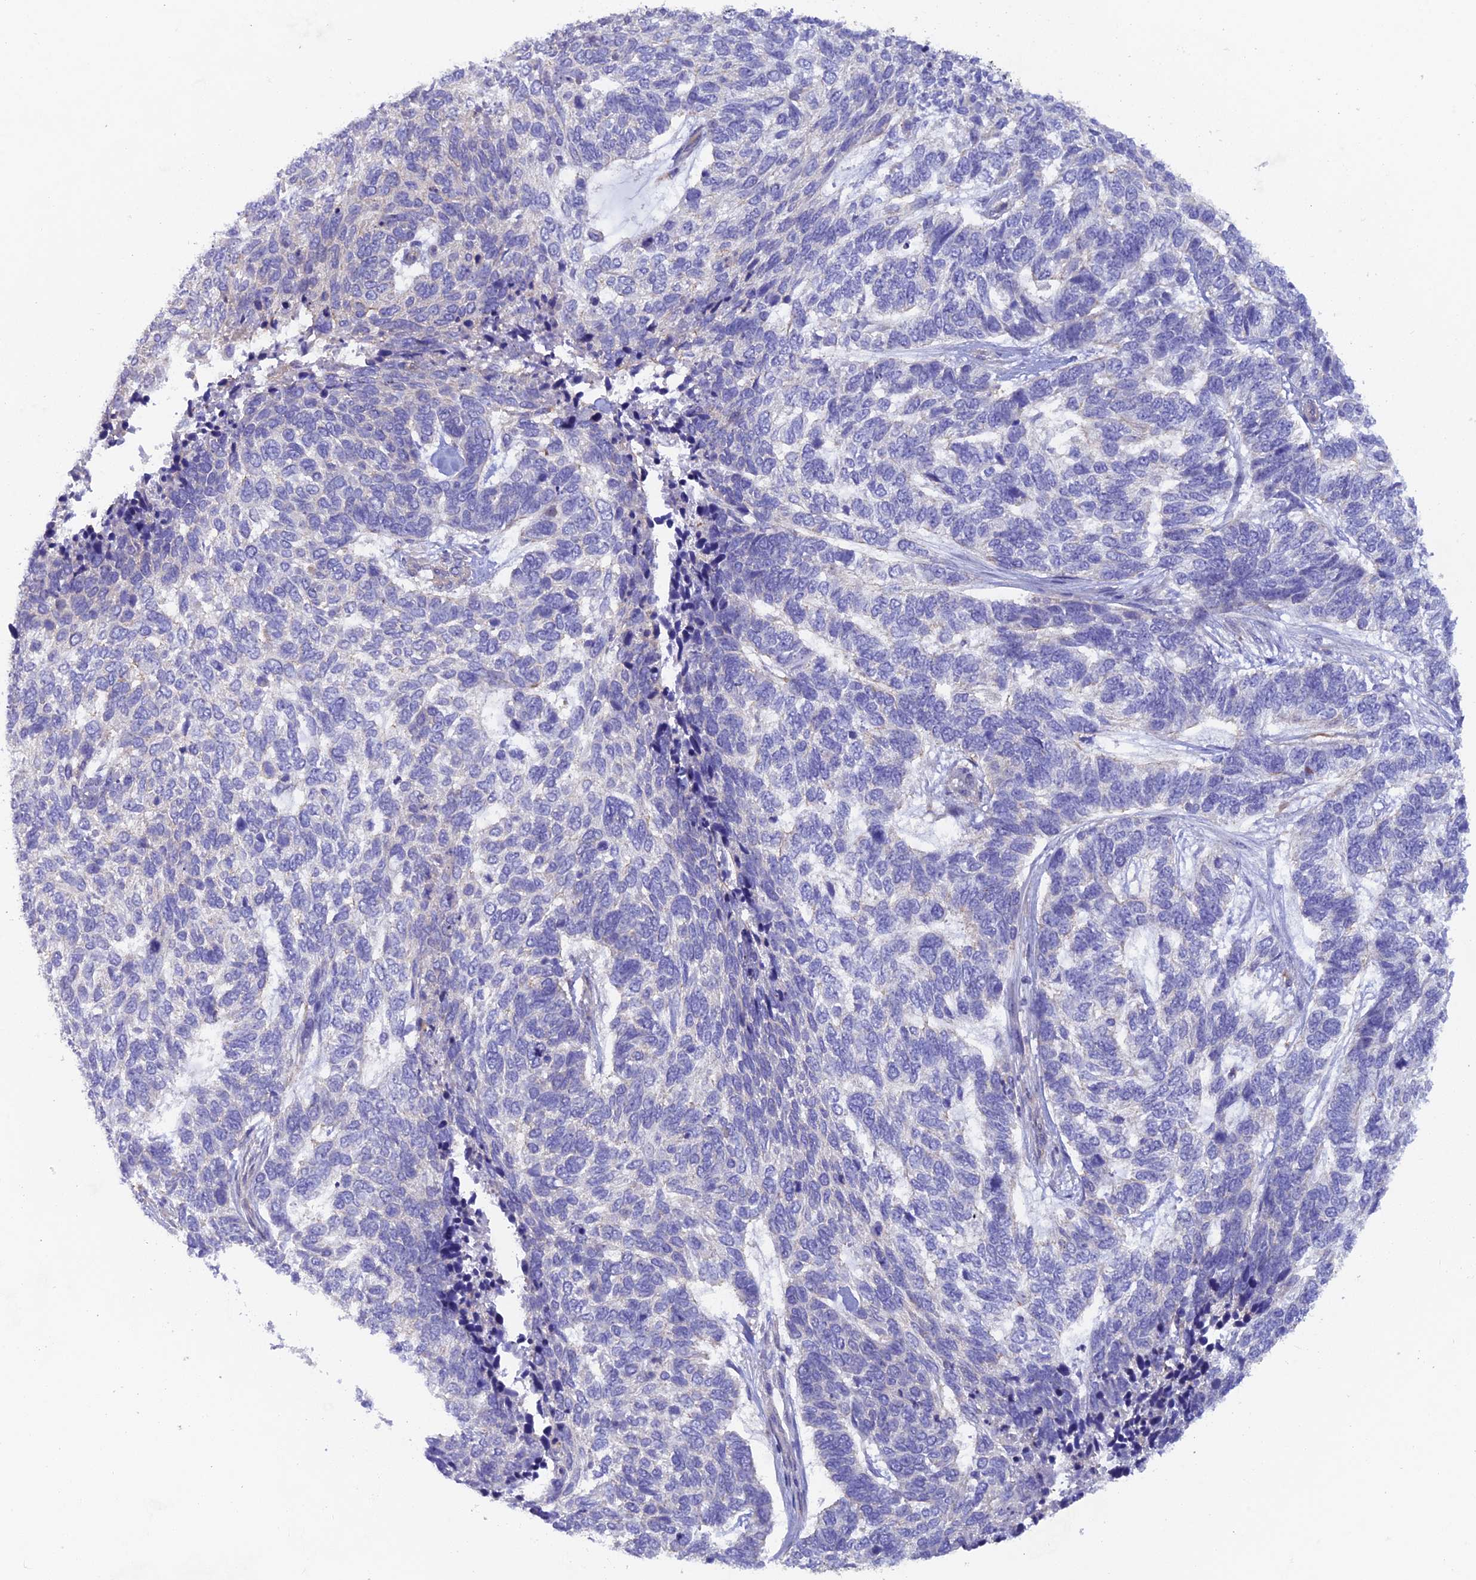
{"staining": {"intensity": "negative", "quantity": "none", "location": "none"}, "tissue": "skin cancer", "cell_type": "Tumor cells", "image_type": "cancer", "snomed": [{"axis": "morphology", "description": "Basal cell carcinoma"}, {"axis": "topography", "description": "Skin"}], "caption": "High magnification brightfield microscopy of skin basal cell carcinoma stained with DAB (brown) and counterstained with hematoxylin (blue): tumor cells show no significant staining.", "gene": "FZR1", "patient": {"sex": "female", "age": 65}}